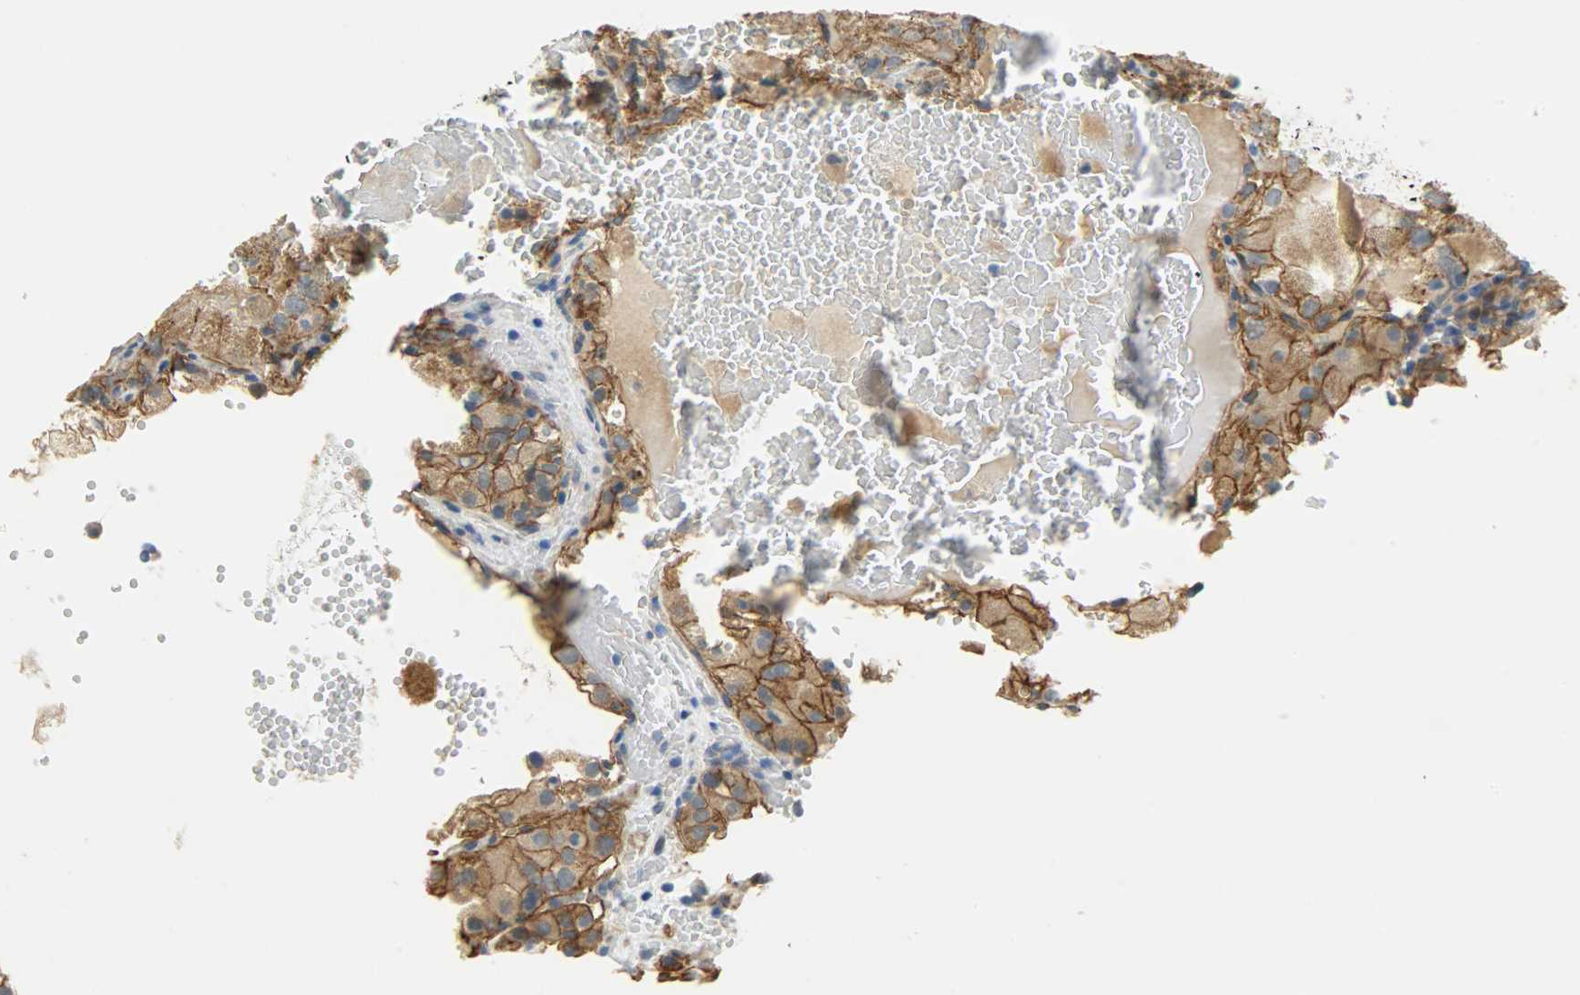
{"staining": {"intensity": "moderate", "quantity": ">75%", "location": "cytoplasmic/membranous"}, "tissue": "renal cancer", "cell_type": "Tumor cells", "image_type": "cancer", "snomed": [{"axis": "morphology", "description": "Normal tissue, NOS"}, {"axis": "morphology", "description": "Adenocarcinoma, NOS"}, {"axis": "topography", "description": "Kidney"}], "caption": "IHC of renal cancer (adenocarcinoma) displays medium levels of moderate cytoplasmic/membranous expression in approximately >75% of tumor cells.", "gene": "KIAA1217", "patient": {"sex": "male", "age": 61}}